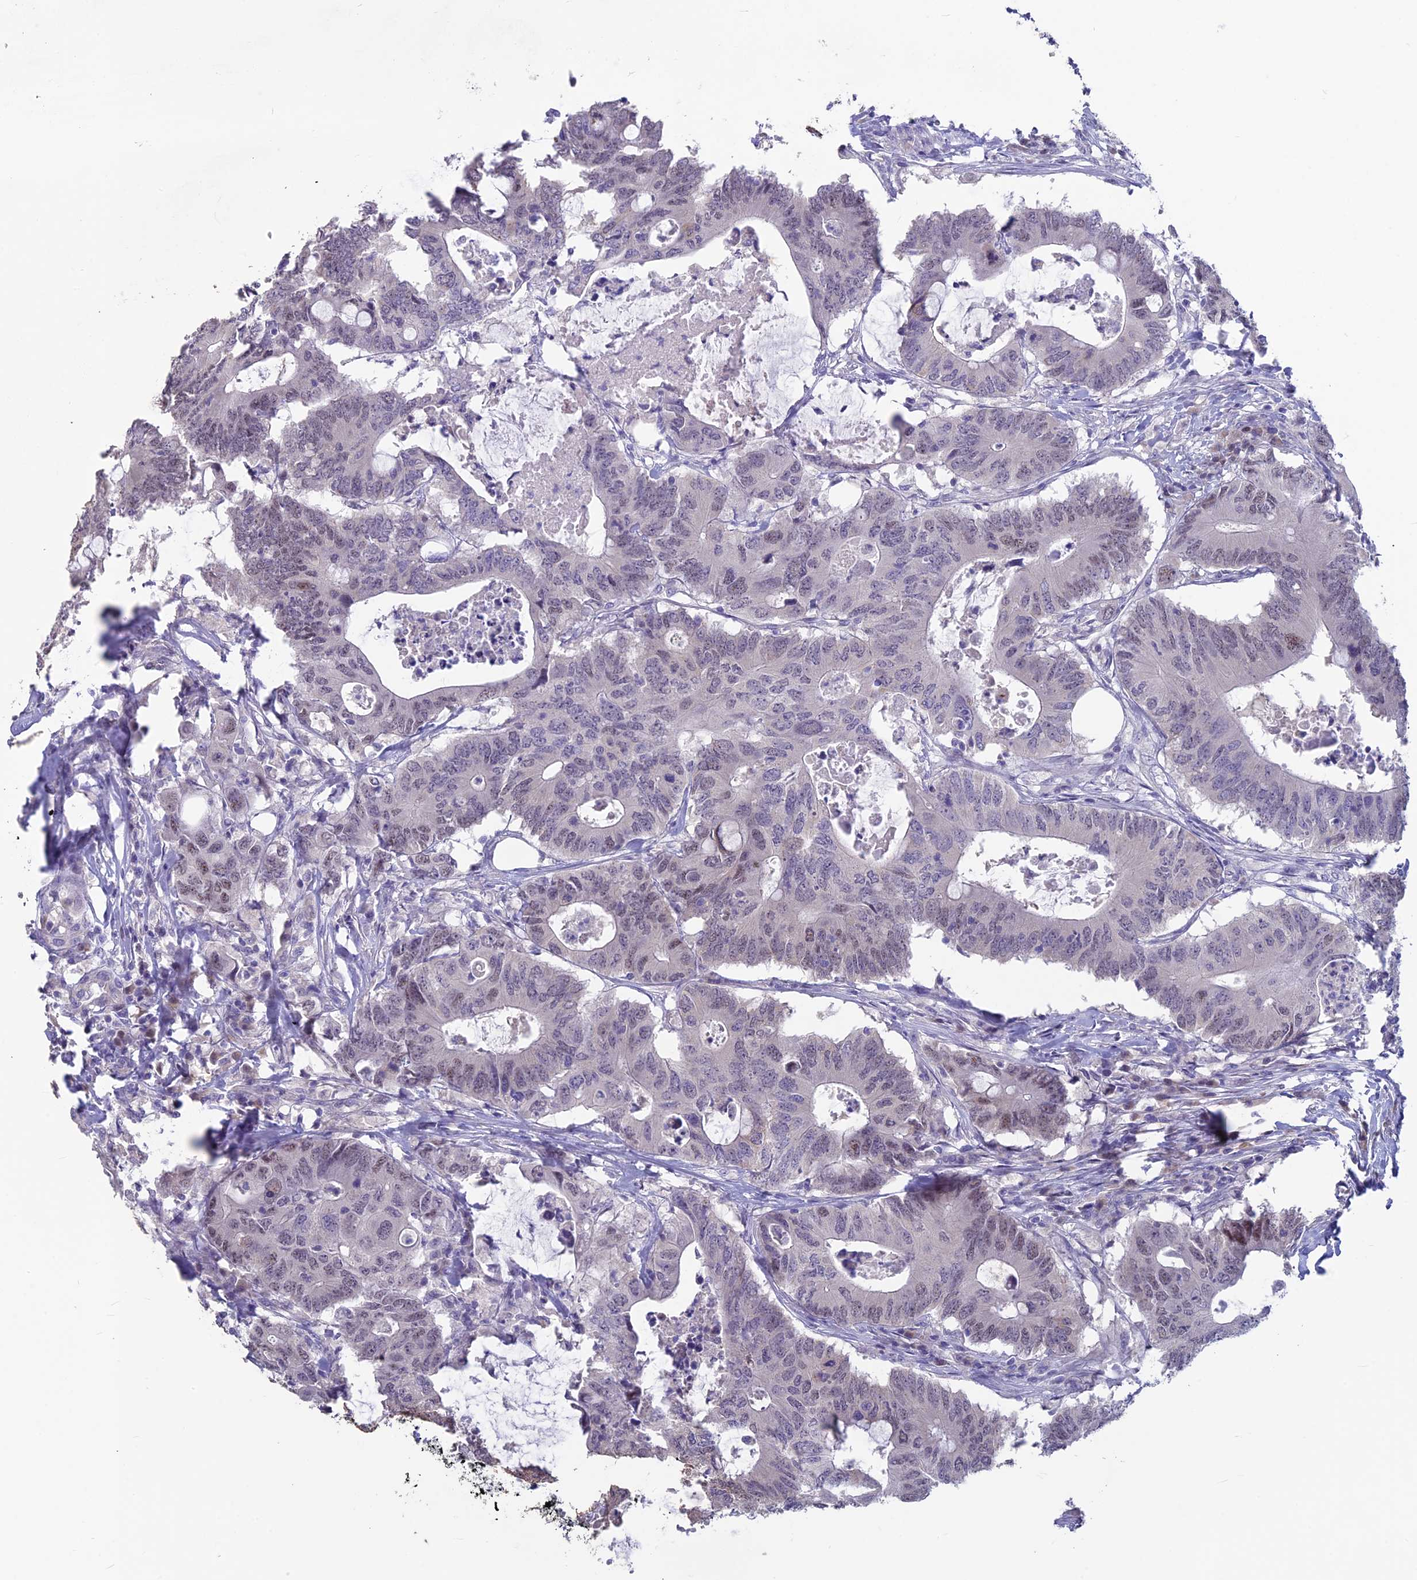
{"staining": {"intensity": "weak", "quantity": "<25%", "location": "nuclear"}, "tissue": "colorectal cancer", "cell_type": "Tumor cells", "image_type": "cancer", "snomed": [{"axis": "morphology", "description": "Adenocarcinoma, NOS"}, {"axis": "topography", "description": "Colon"}], "caption": "Colorectal adenocarcinoma was stained to show a protein in brown. There is no significant positivity in tumor cells.", "gene": "SNTN", "patient": {"sex": "male", "age": 71}}